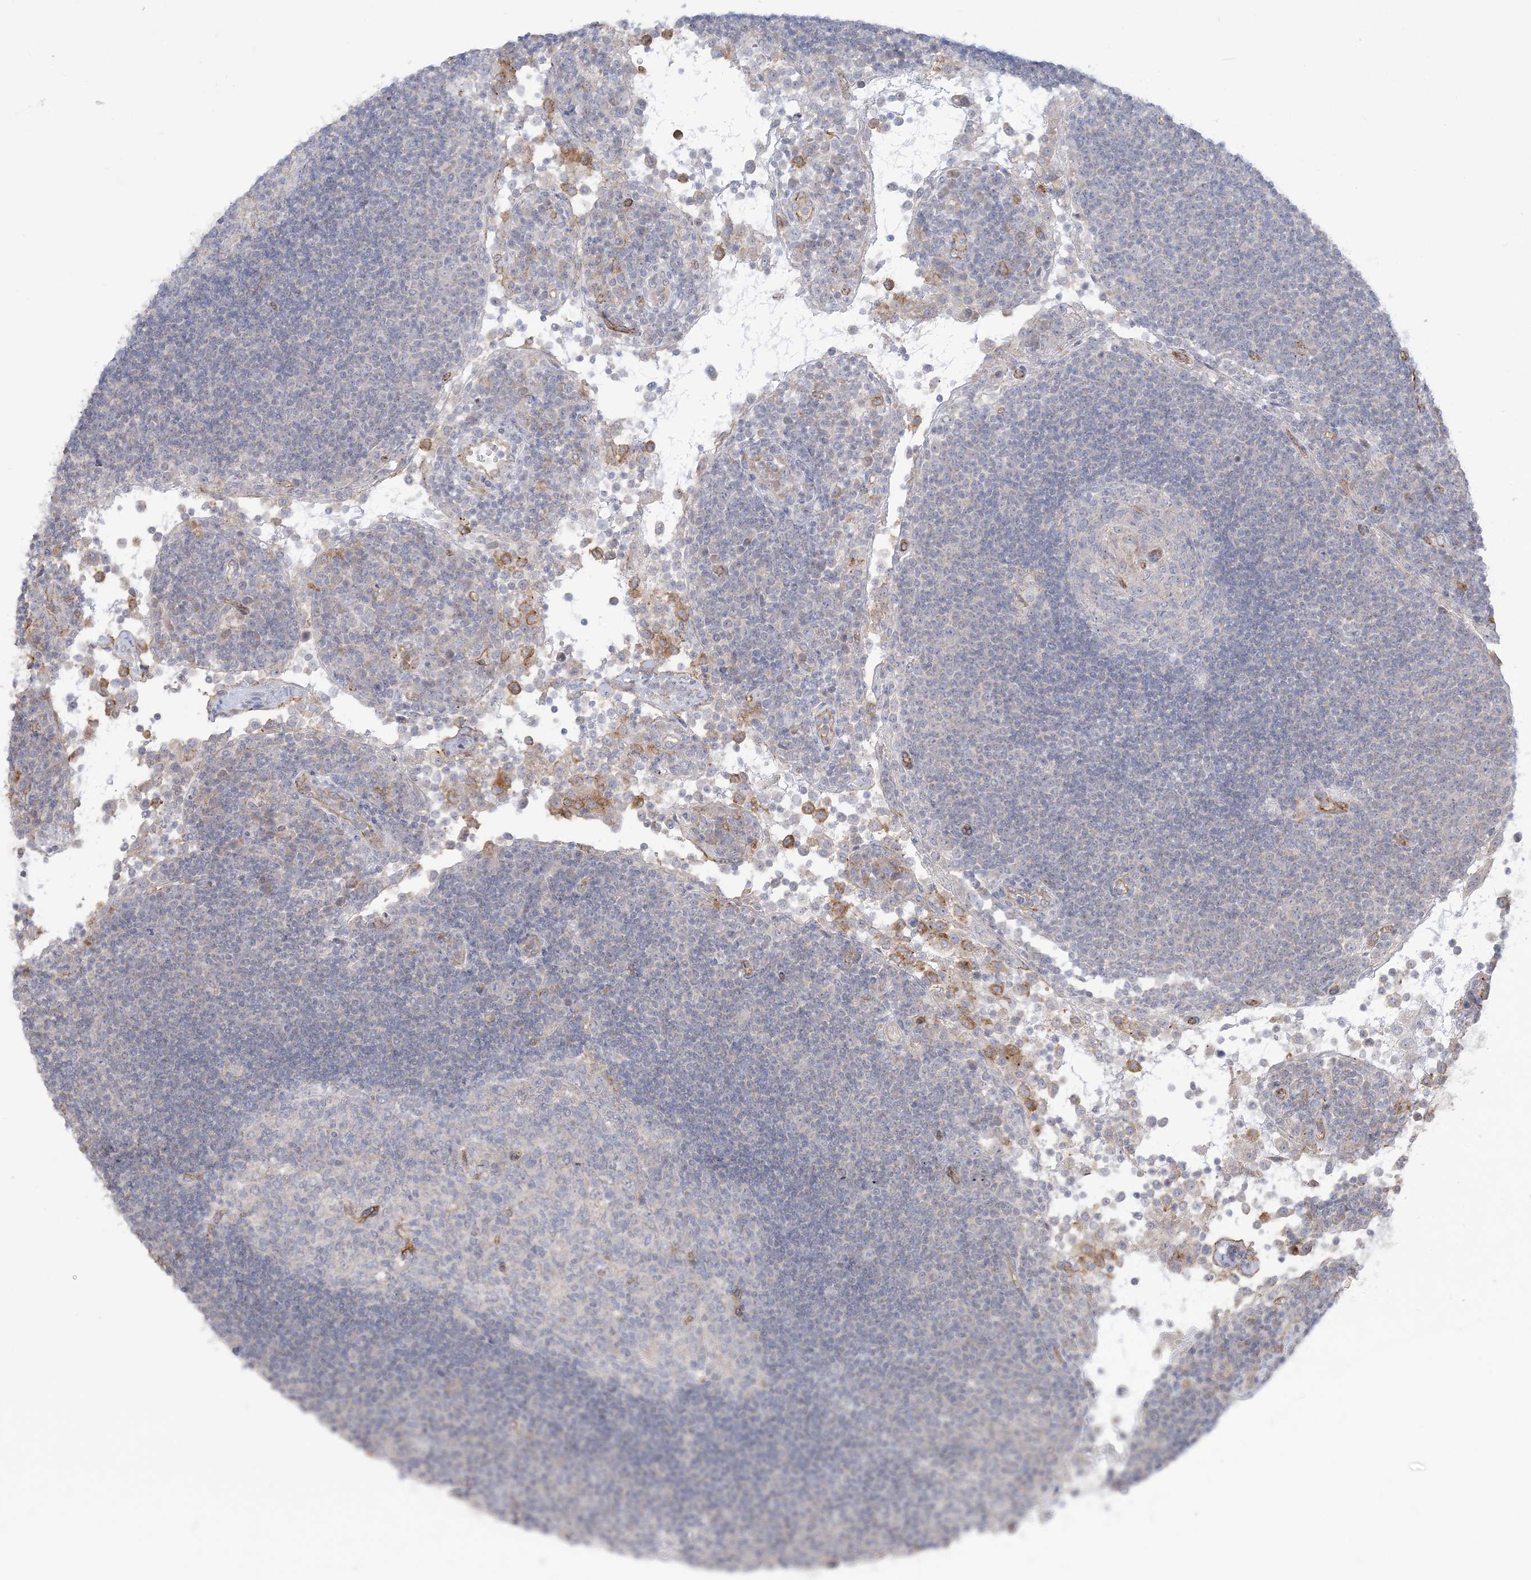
{"staining": {"intensity": "negative", "quantity": "none", "location": "none"}, "tissue": "lymph node", "cell_type": "Germinal center cells", "image_type": "normal", "snomed": [{"axis": "morphology", "description": "Normal tissue, NOS"}, {"axis": "topography", "description": "Lymph node"}], "caption": "This is an IHC histopathology image of normal lymph node. There is no expression in germinal center cells.", "gene": "FARSB", "patient": {"sex": "female", "age": 53}}